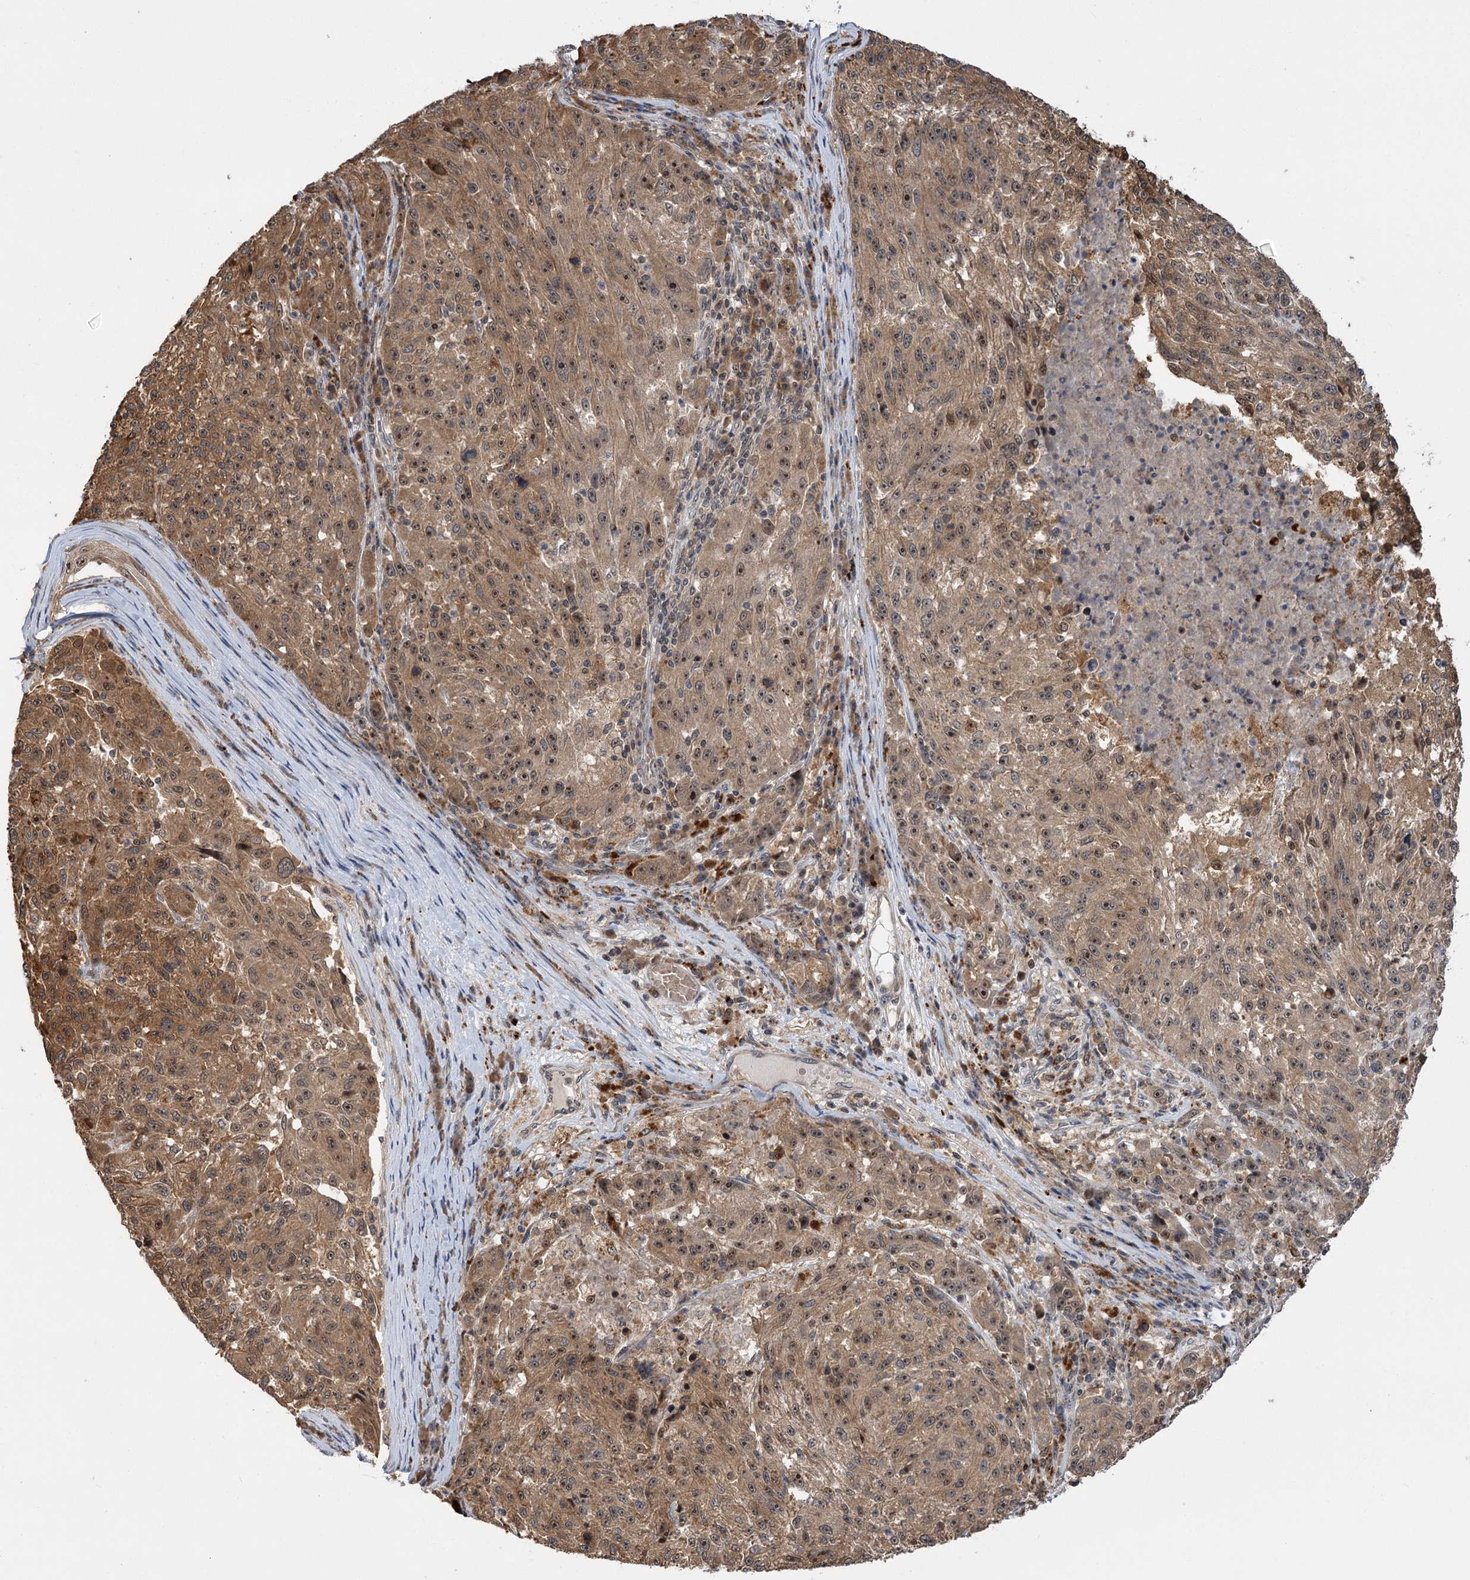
{"staining": {"intensity": "weak", "quantity": ">75%", "location": "cytoplasmic/membranous,nuclear"}, "tissue": "melanoma", "cell_type": "Tumor cells", "image_type": "cancer", "snomed": [{"axis": "morphology", "description": "Malignant melanoma, NOS"}, {"axis": "topography", "description": "Skin"}], "caption": "A histopathology image showing weak cytoplasmic/membranous and nuclear staining in approximately >75% of tumor cells in melanoma, as visualized by brown immunohistochemical staining.", "gene": "SERGEF", "patient": {"sex": "male", "age": 53}}